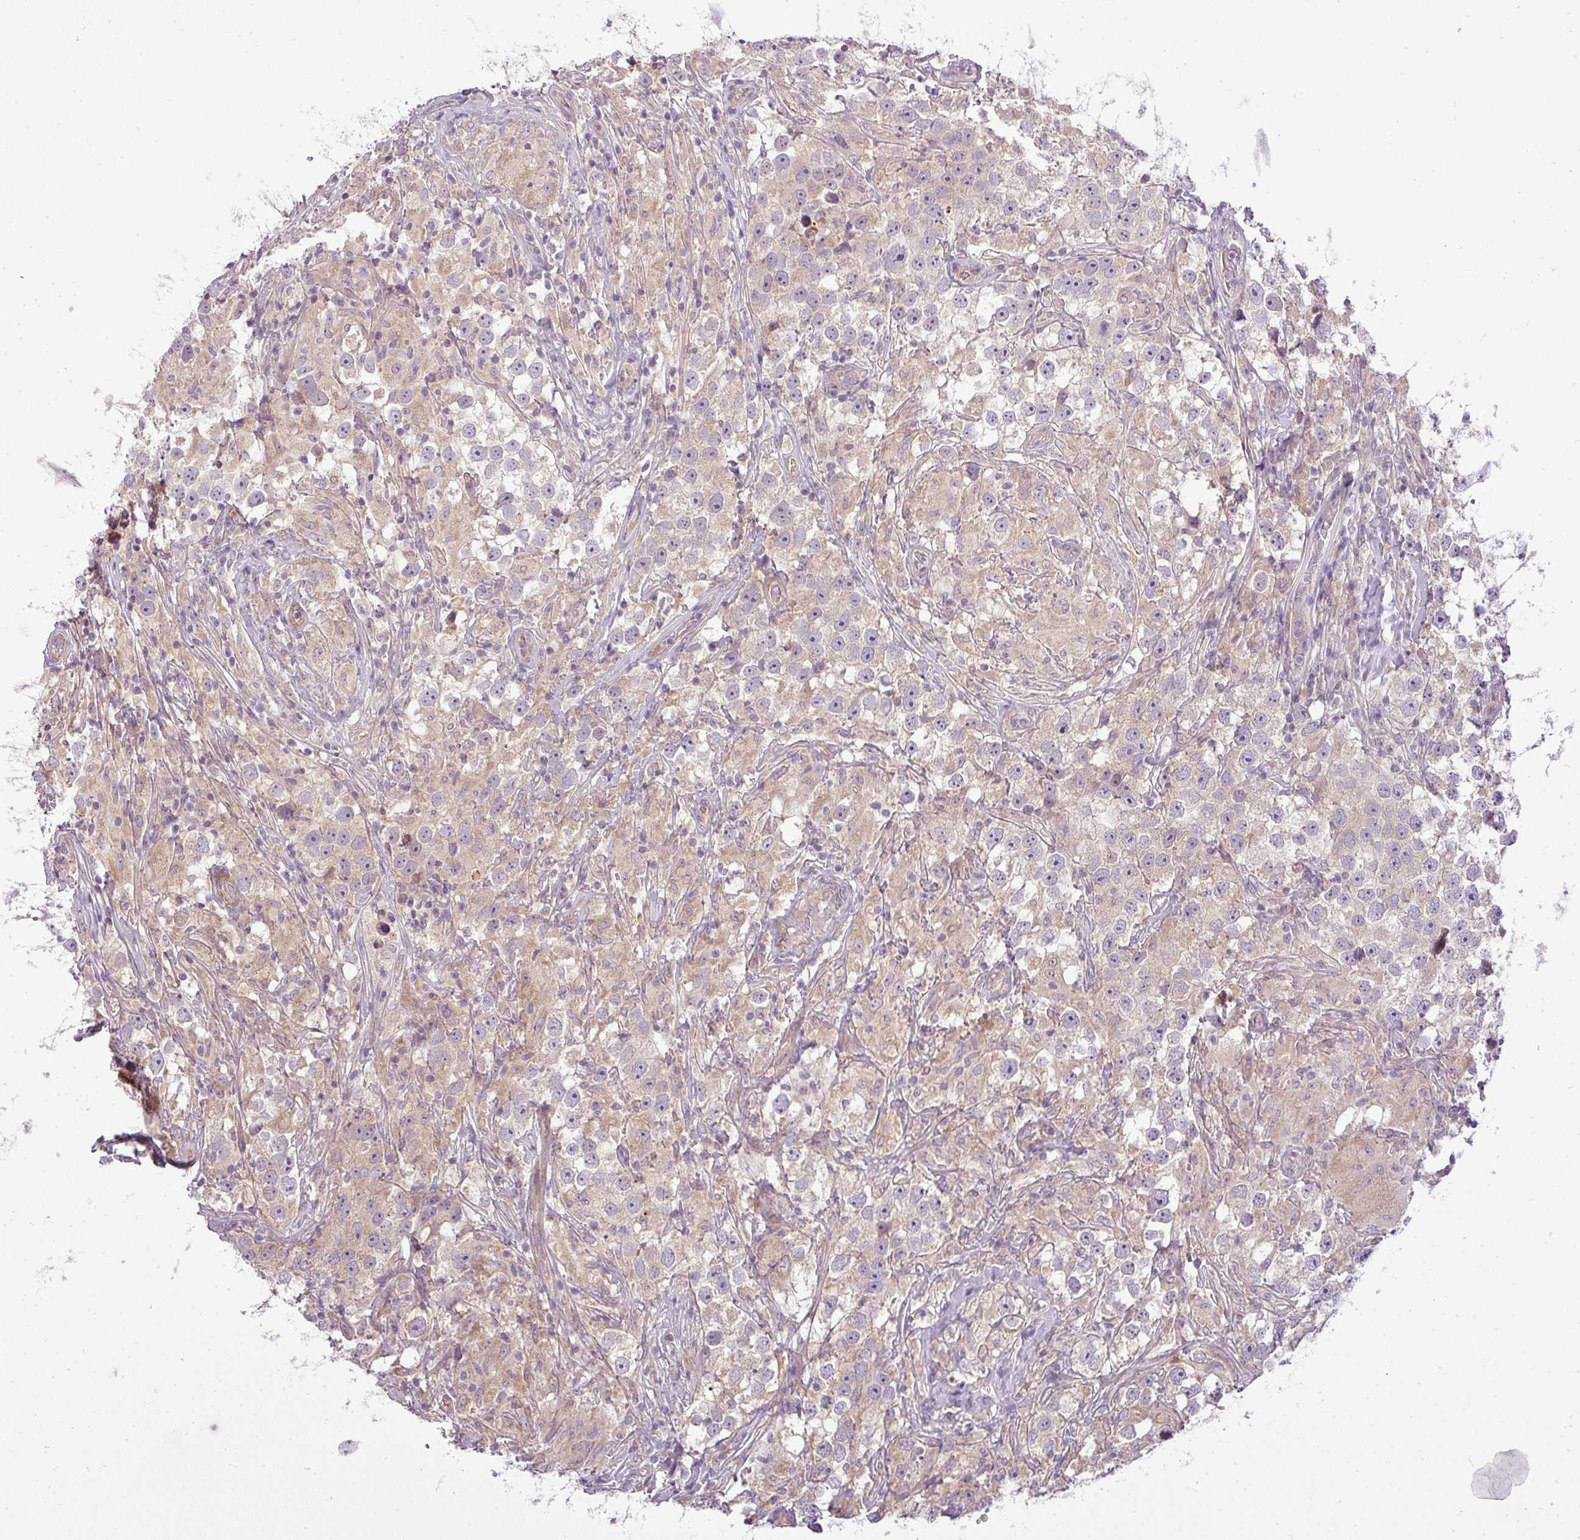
{"staining": {"intensity": "weak", "quantity": ">75%", "location": "cytoplasmic/membranous"}, "tissue": "testis cancer", "cell_type": "Tumor cells", "image_type": "cancer", "snomed": [{"axis": "morphology", "description": "Seminoma, NOS"}, {"axis": "topography", "description": "Testis"}], "caption": "Immunohistochemistry micrograph of human testis cancer stained for a protein (brown), which demonstrates low levels of weak cytoplasmic/membranous staining in about >75% of tumor cells.", "gene": "ZDHHC1", "patient": {"sex": "male", "age": 46}}